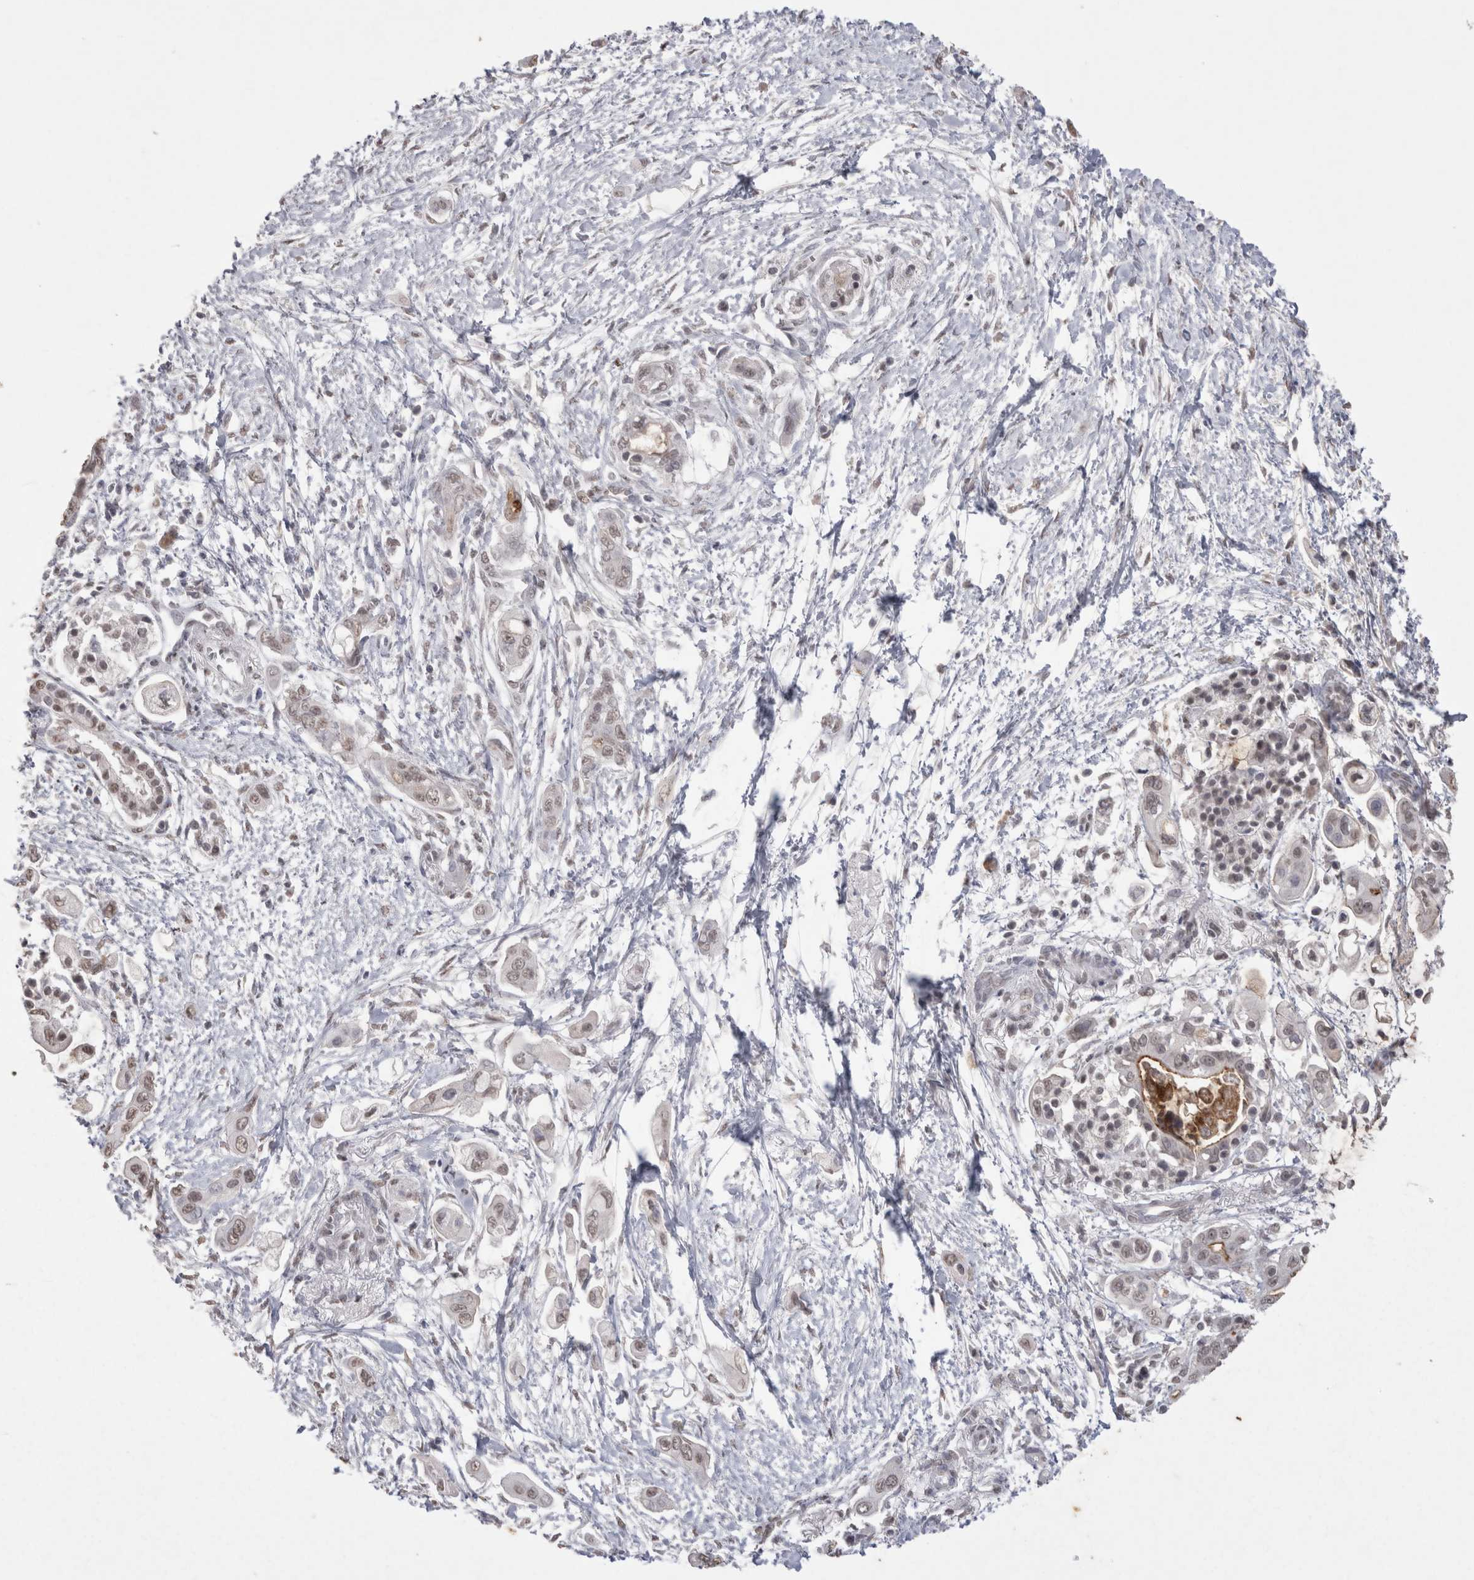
{"staining": {"intensity": "weak", "quantity": ">75%", "location": "cytoplasmic/membranous,nuclear"}, "tissue": "pancreatic cancer", "cell_type": "Tumor cells", "image_type": "cancer", "snomed": [{"axis": "morphology", "description": "Adenocarcinoma, NOS"}, {"axis": "topography", "description": "Pancreas"}], "caption": "Pancreatic cancer stained with a brown dye exhibits weak cytoplasmic/membranous and nuclear positive expression in about >75% of tumor cells.", "gene": "DDX4", "patient": {"sex": "male", "age": 59}}